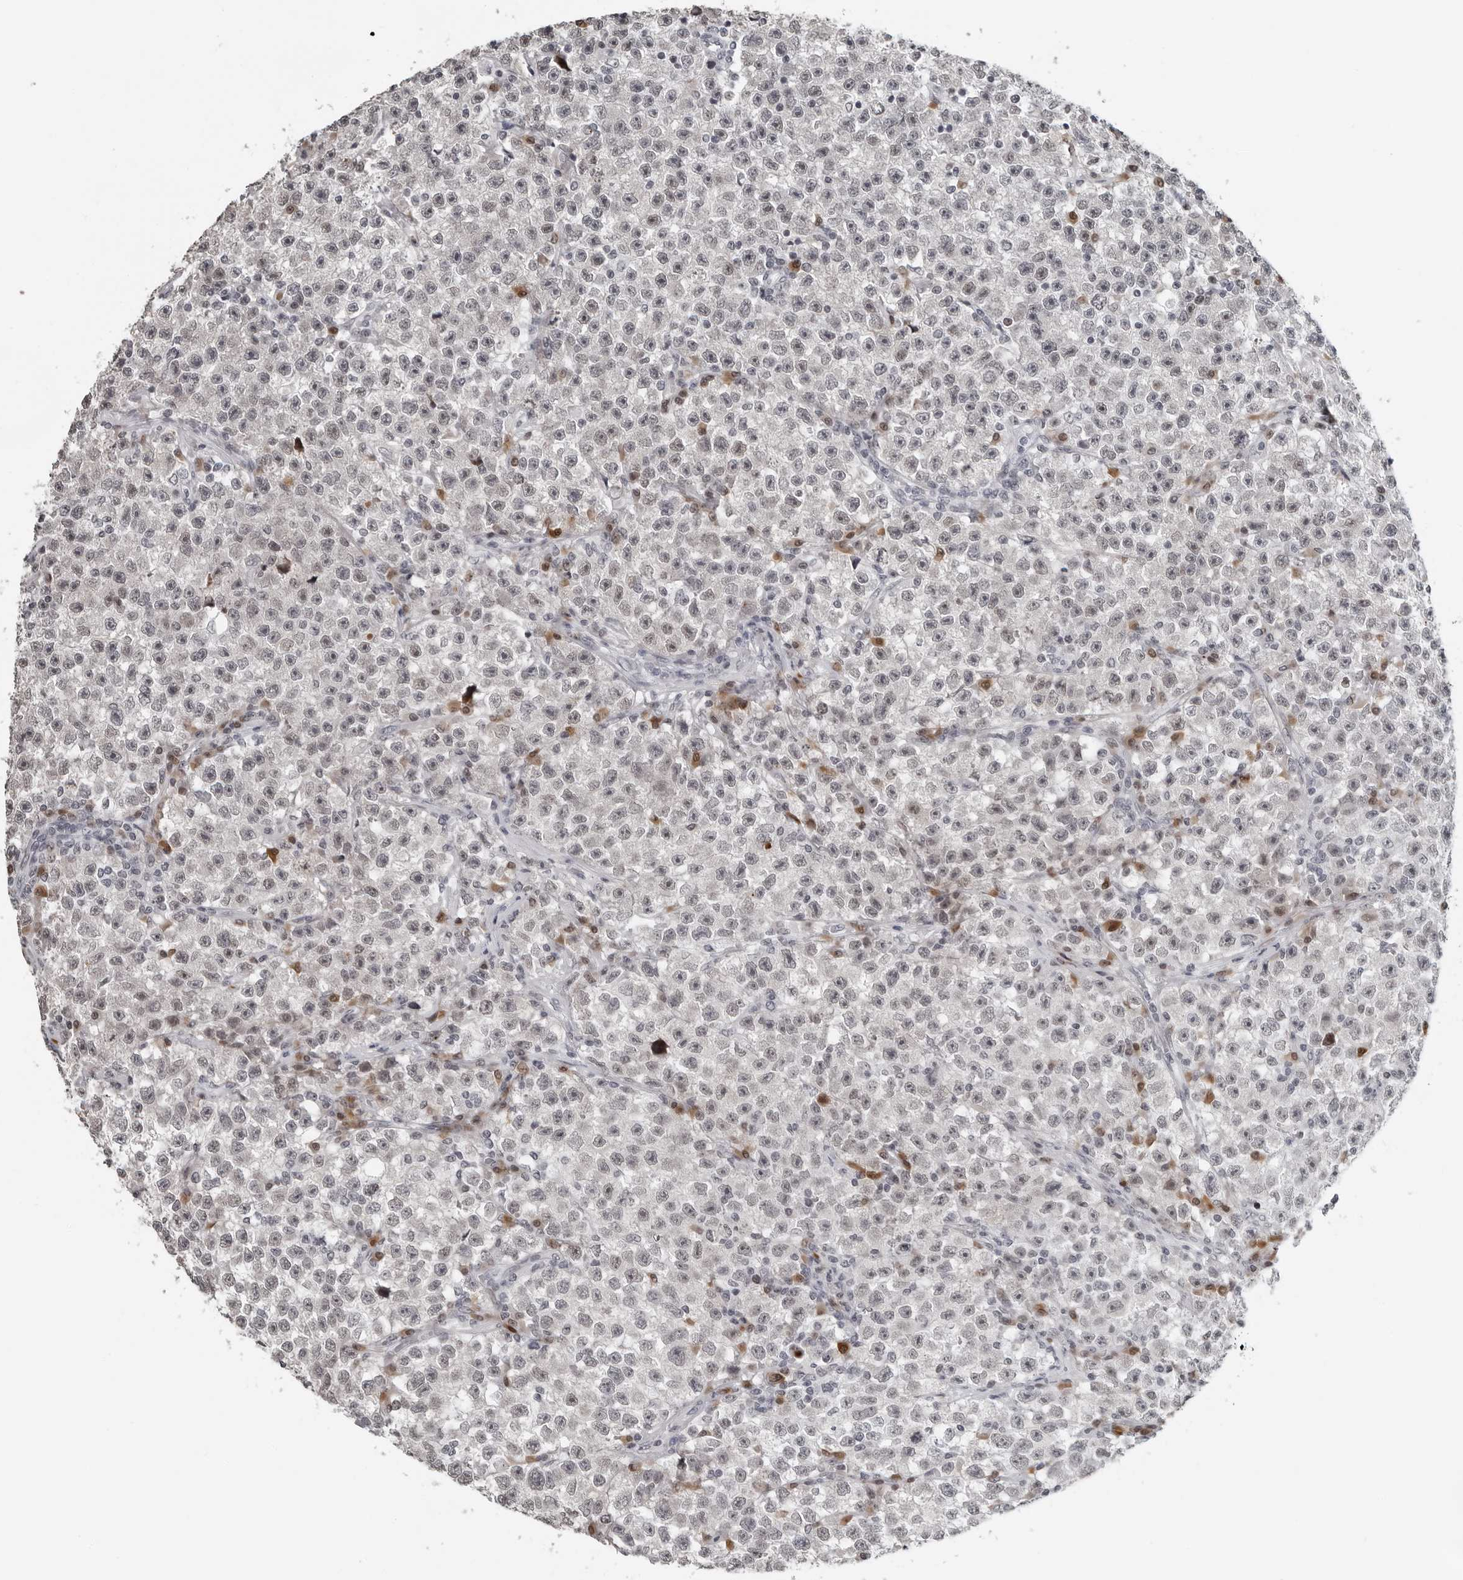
{"staining": {"intensity": "negative", "quantity": "none", "location": "none"}, "tissue": "testis cancer", "cell_type": "Tumor cells", "image_type": "cancer", "snomed": [{"axis": "morphology", "description": "Seminoma, NOS"}, {"axis": "topography", "description": "Testis"}], "caption": "Testis seminoma was stained to show a protein in brown. There is no significant staining in tumor cells.", "gene": "PPP1R42", "patient": {"sex": "male", "age": 22}}